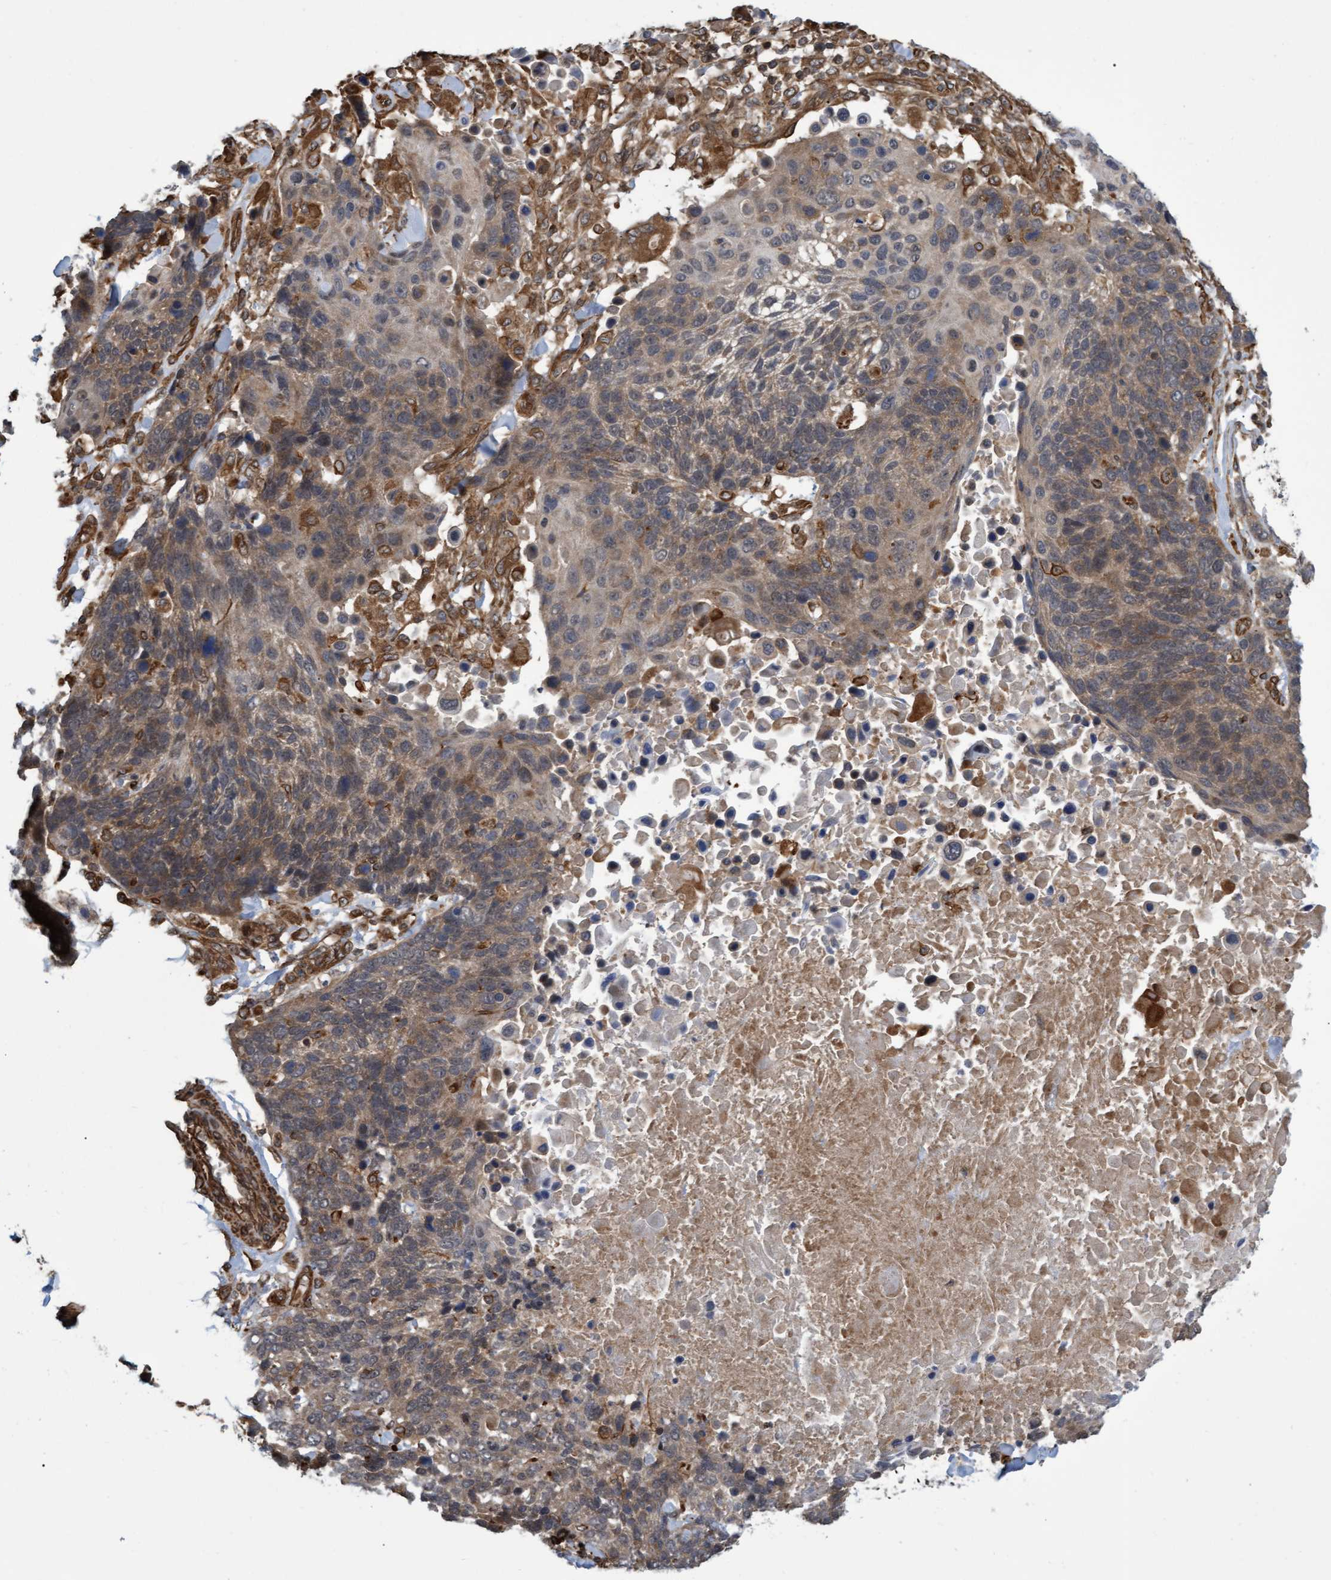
{"staining": {"intensity": "weak", "quantity": ">75%", "location": "cytoplasmic/membranous"}, "tissue": "lung cancer", "cell_type": "Tumor cells", "image_type": "cancer", "snomed": [{"axis": "morphology", "description": "Squamous cell carcinoma, NOS"}, {"axis": "topography", "description": "Lung"}], "caption": "Immunohistochemical staining of lung squamous cell carcinoma shows low levels of weak cytoplasmic/membranous protein positivity in about >75% of tumor cells.", "gene": "TNFRSF10B", "patient": {"sex": "male", "age": 65}}